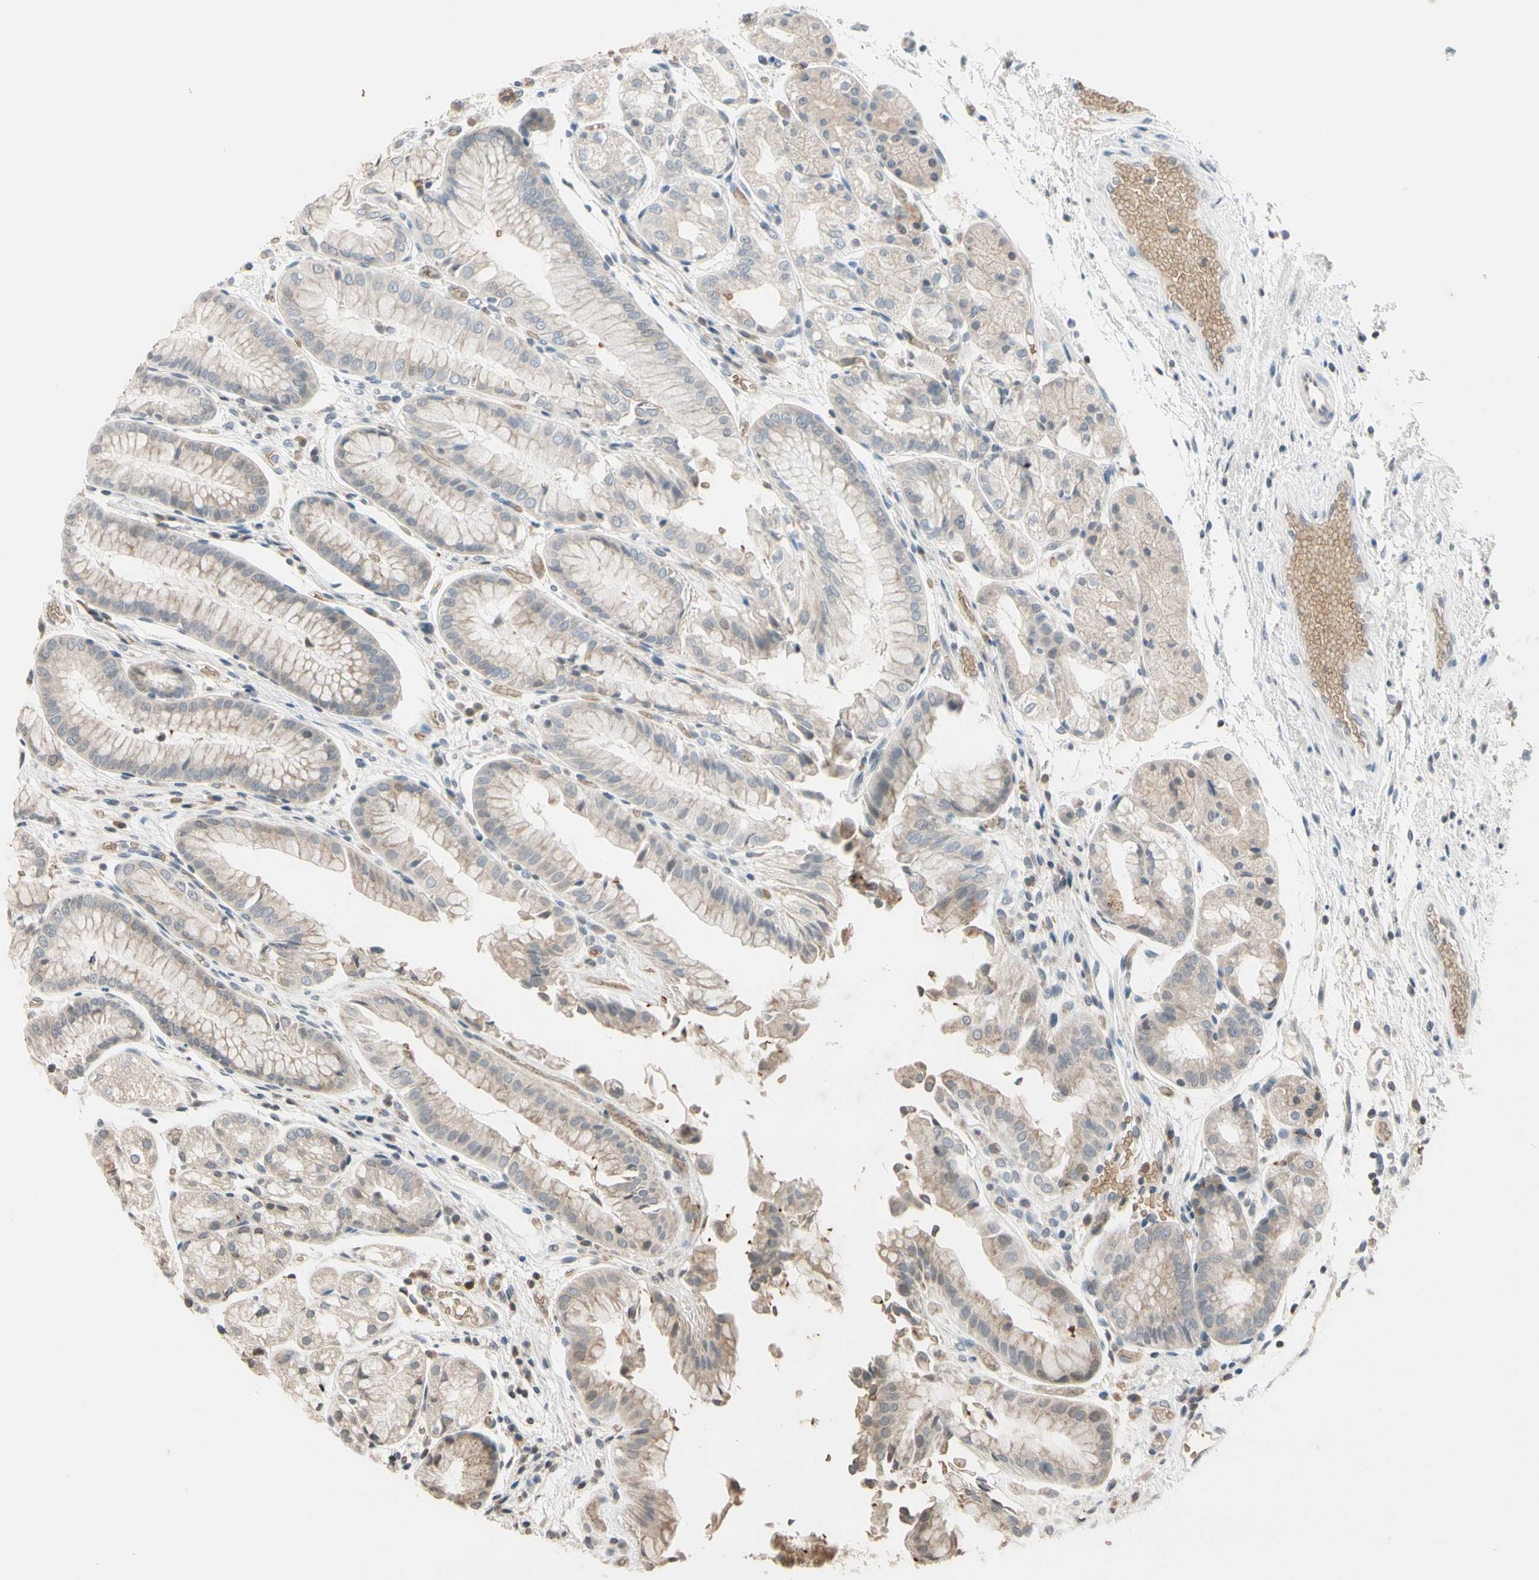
{"staining": {"intensity": "weak", "quantity": "25%-75%", "location": "cytoplasmic/membranous"}, "tissue": "stomach", "cell_type": "Glandular cells", "image_type": "normal", "snomed": [{"axis": "morphology", "description": "Normal tissue, NOS"}, {"axis": "topography", "description": "Stomach, upper"}], "caption": "IHC (DAB) staining of benign stomach displays weak cytoplasmic/membranous protein staining in about 25%-75% of glandular cells. (brown staining indicates protein expression, while blue staining denotes nuclei).", "gene": "GYPC", "patient": {"sex": "male", "age": 72}}